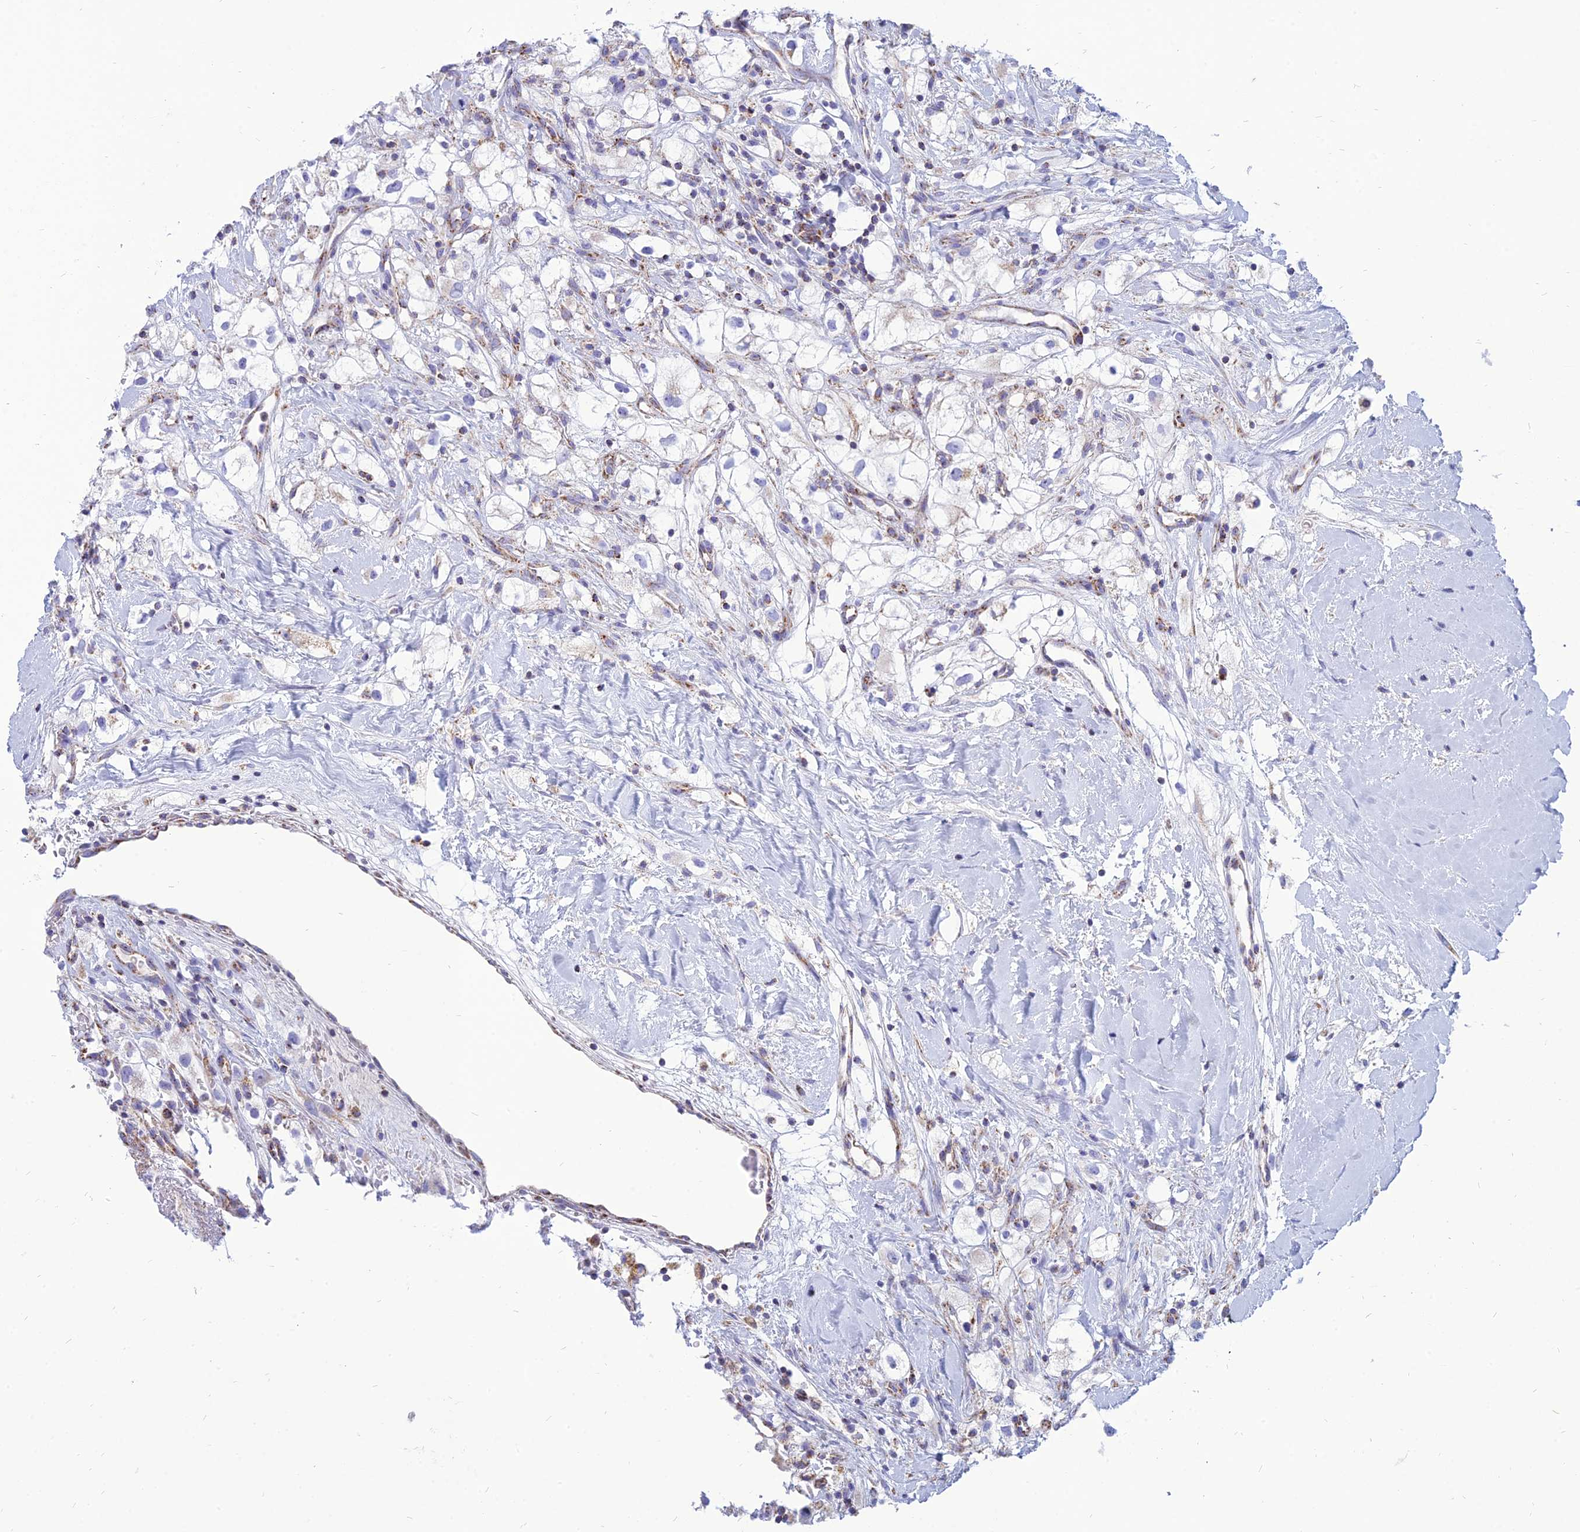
{"staining": {"intensity": "weak", "quantity": "<25%", "location": "cytoplasmic/membranous"}, "tissue": "renal cancer", "cell_type": "Tumor cells", "image_type": "cancer", "snomed": [{"axis": "morphology", "description": "Adenocarcinoma, NOS"}, {"axis": "topography", "description": "Kidney"}], "caption": "The micrograph demonstrates no significant staining in tumor cells of renal cancer (adenocarcinoma).", "gene": "PACC1", "patient": {"sex": "male", "age": 59}}